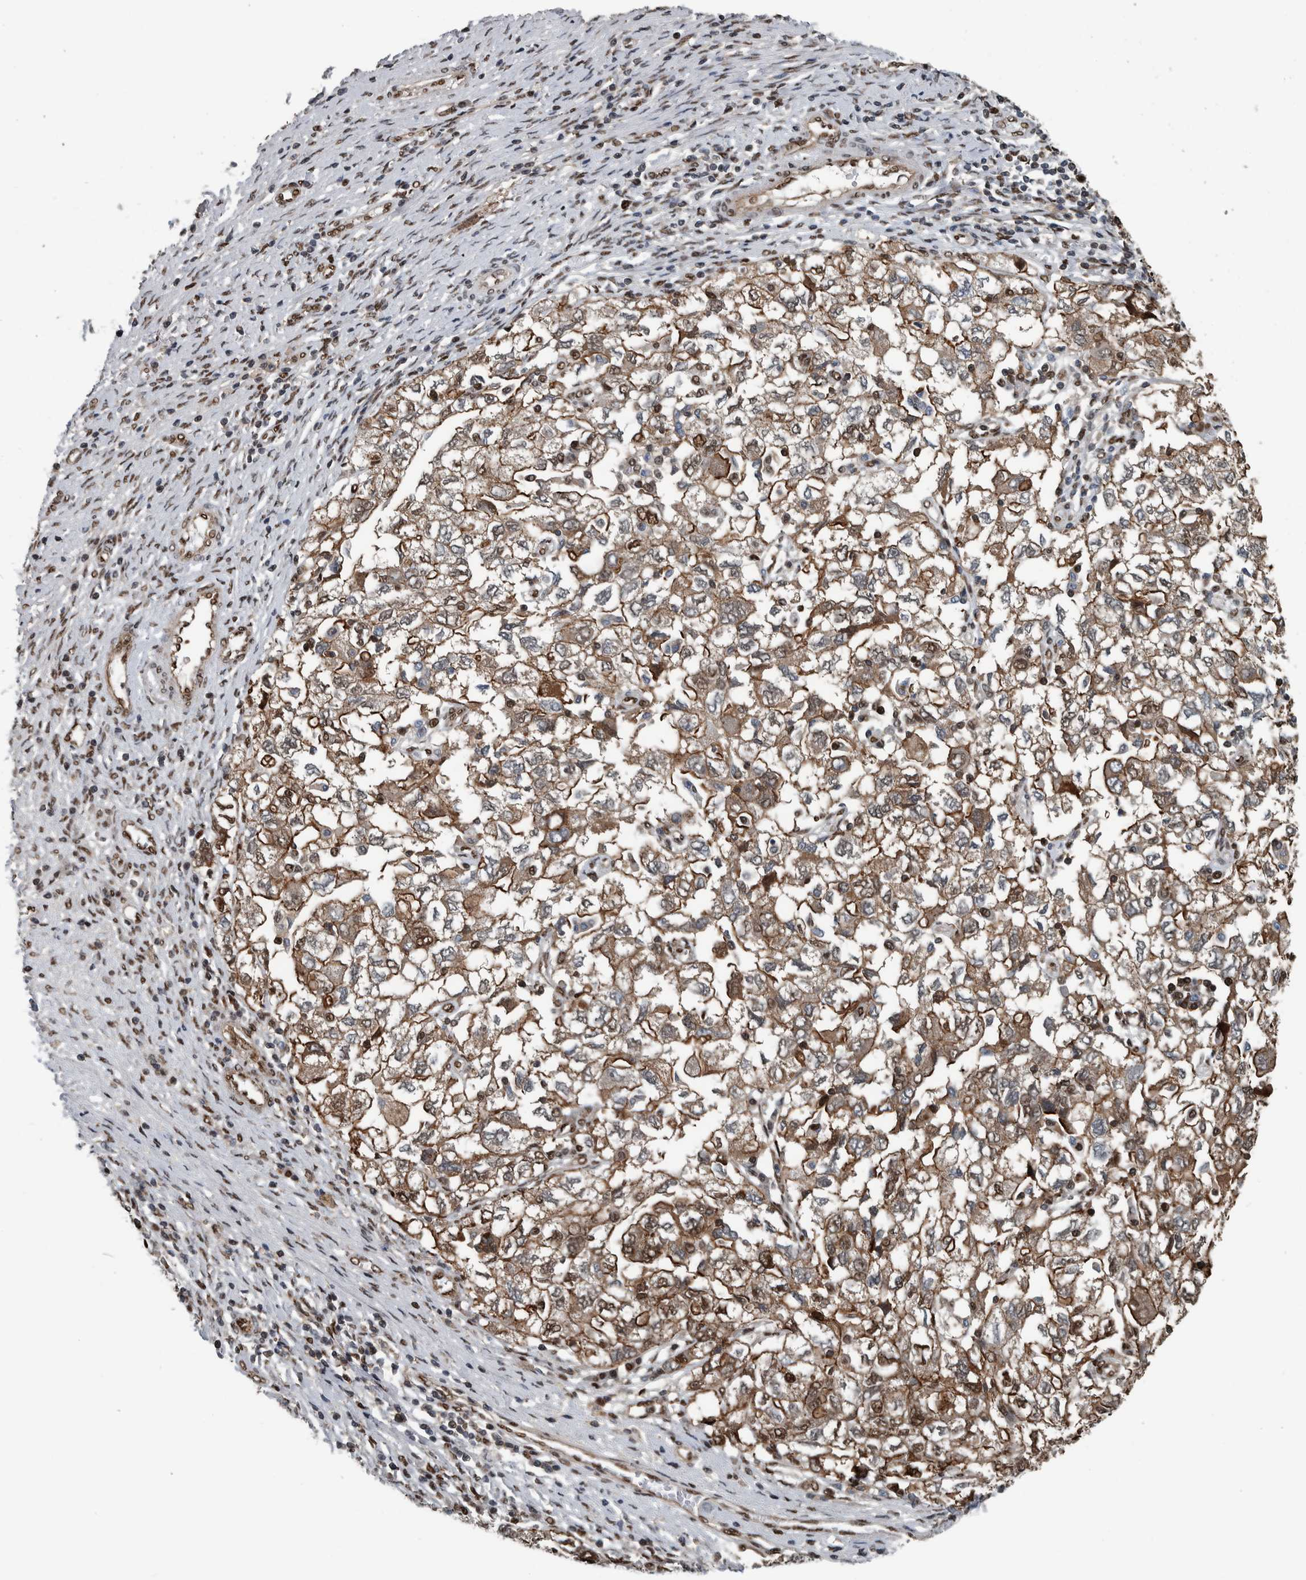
{"staining": {"intensity": "moderate", "quantity": ">75%", "location": "cytoplasmic/membranous,nuclear"}, "tissue": "ovarian cancer", "cell_type": "Tumor cells", "image_type": "cancer", "snomed": [{"axis": "morphology", "description": "Carcinoma, NOS"}, {"axis": "morphology", "description": "Cystadenocarcinoma, serous, NOS"}, {"axis": "topography", "description": "Ovary"}], "caption": "Protein staining displays moderate cytoplasmic/membranous and nuclear positivity in about >75% of tumor cells in ovarian serous cystadenocarcinoma.", "gene": "FAM135B", "patient": {"sex": "female", "age": 69}}